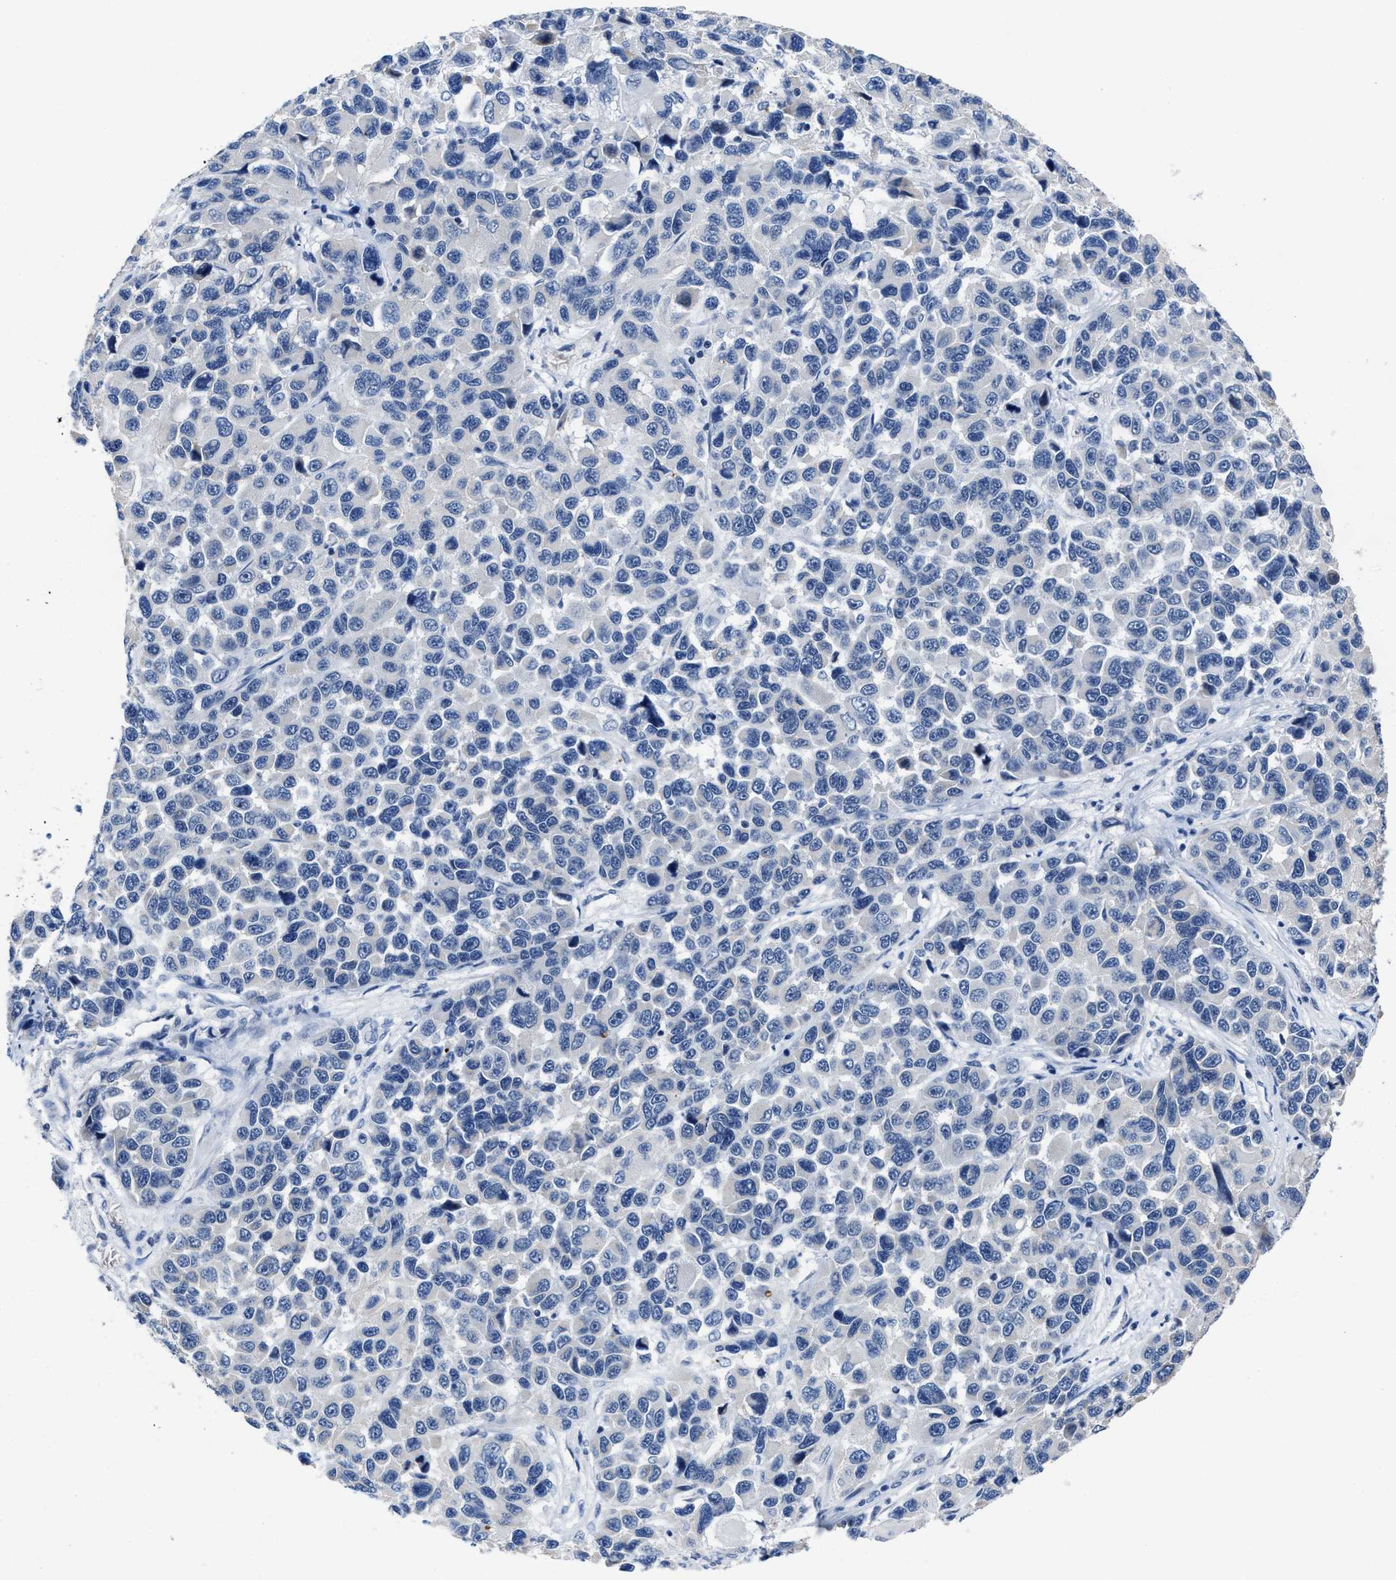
{"staining": {"intensity": "negative", "quantity": "none", "location": "none"}, "tissue": "melanoma", "cell_type": "Tumor cells", "image_type": "cancer", "snomed": [{"axis": "morphology", "description": "Malignant melanoma, NOS"}, {"axis": "topography", "description": "Skin"}], "caption": "Immunohistochemical staining of human melanoma reveals no significant expression in tumor cells.", "gene": "GHITM", "patient": {"sex": "male", "age": 53}}